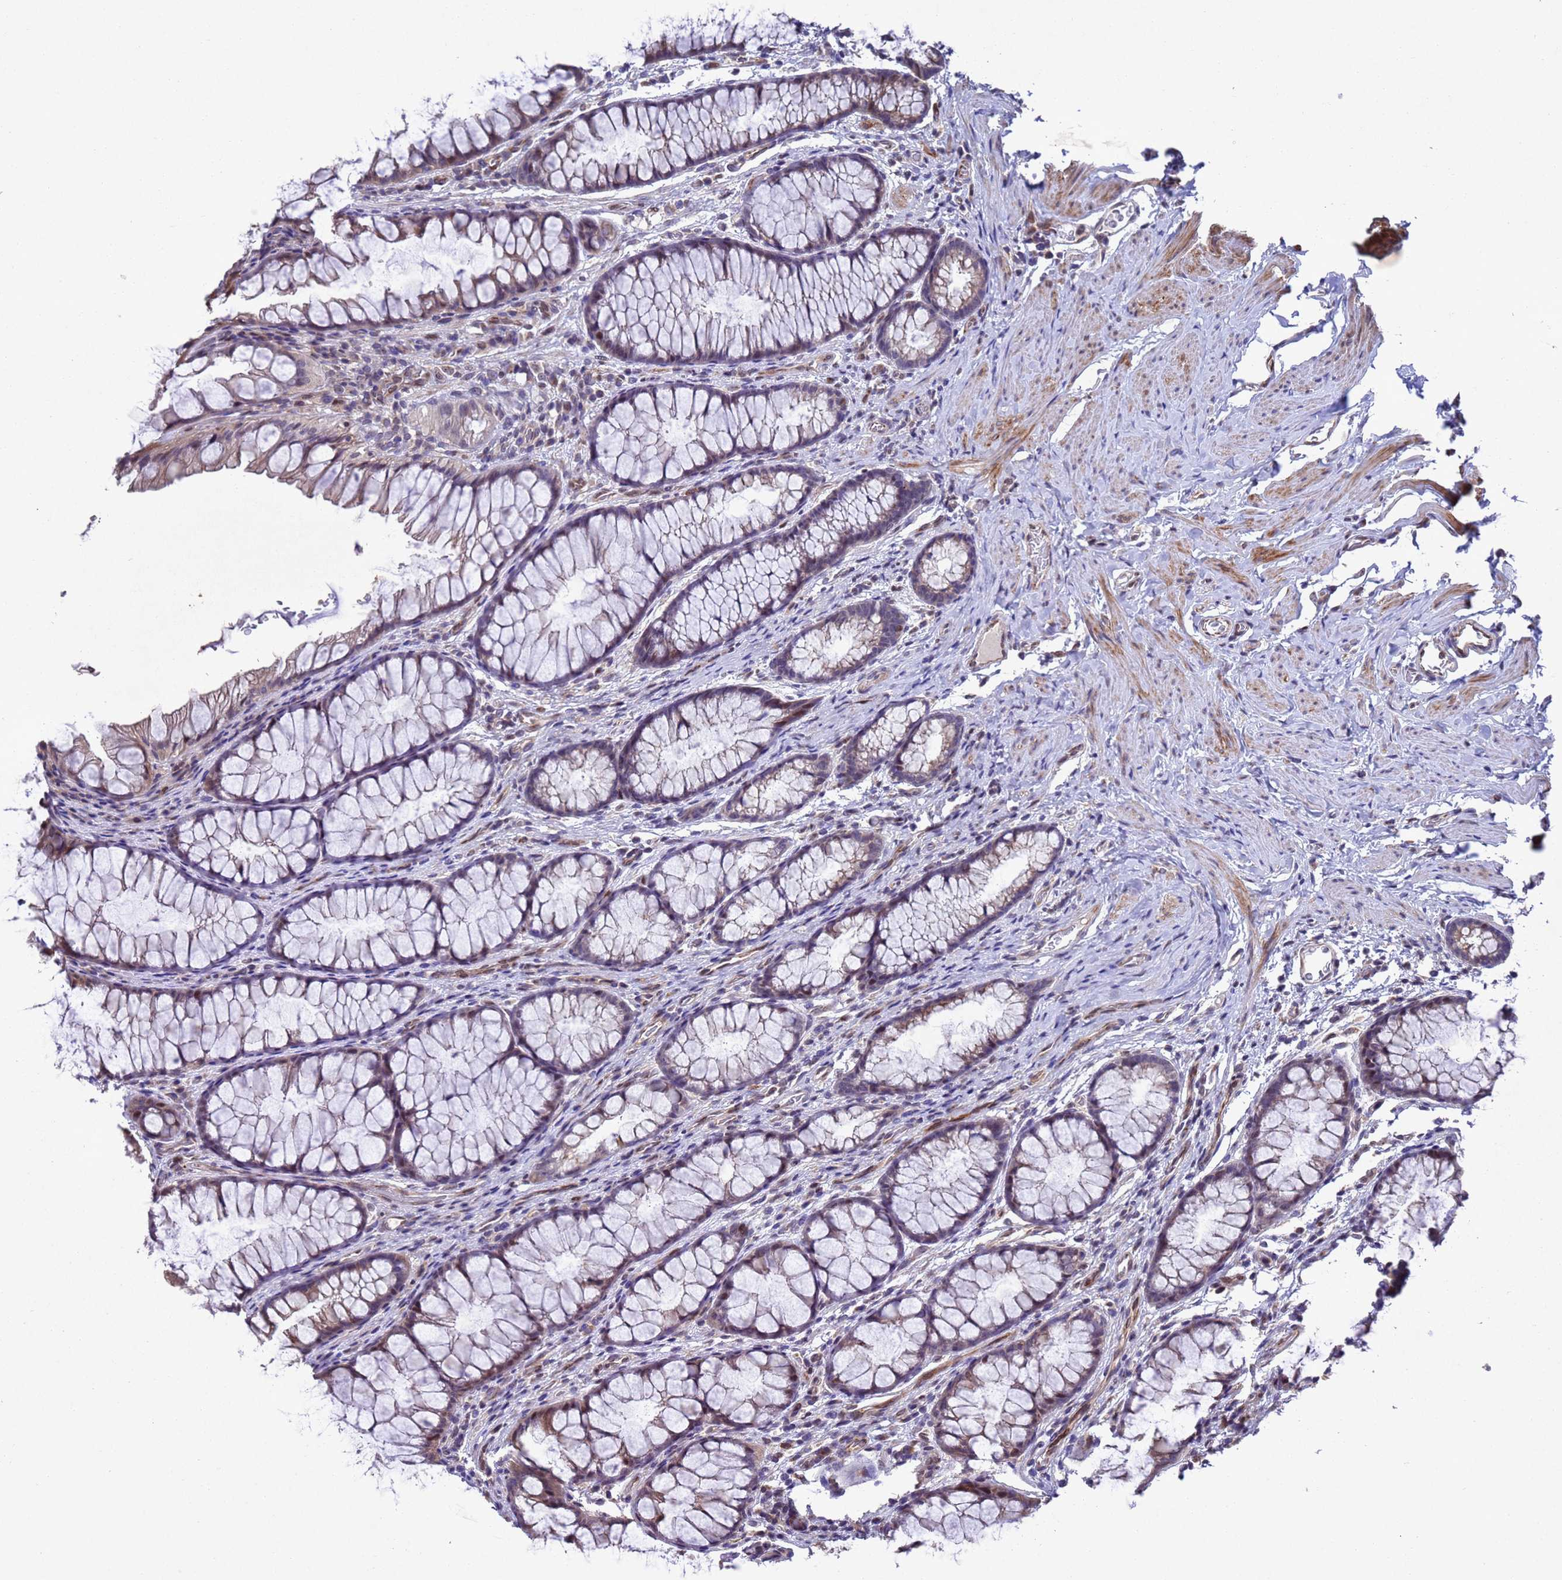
{"staining": {"intensity": "weak", "quantity": ">75%", "location": "cytoplasmic/membranous"}, "tissue": "colon", "cell_type": "Endothelial cells", "image_type": "normal", "snomed": [{"axis": "morphology", "description": "Normal tissue, NOS"}, {"axis": "topography", "description": "Colon"}], "caption": "IHC micrograph of benign colon stained for a protein (brown), which shows low levels of weak cytoplasmic/membranous expression in approximately >75% of endothelial cells.", "gene": "TBK1", "patient": {"sex": "female", "age": 62}}